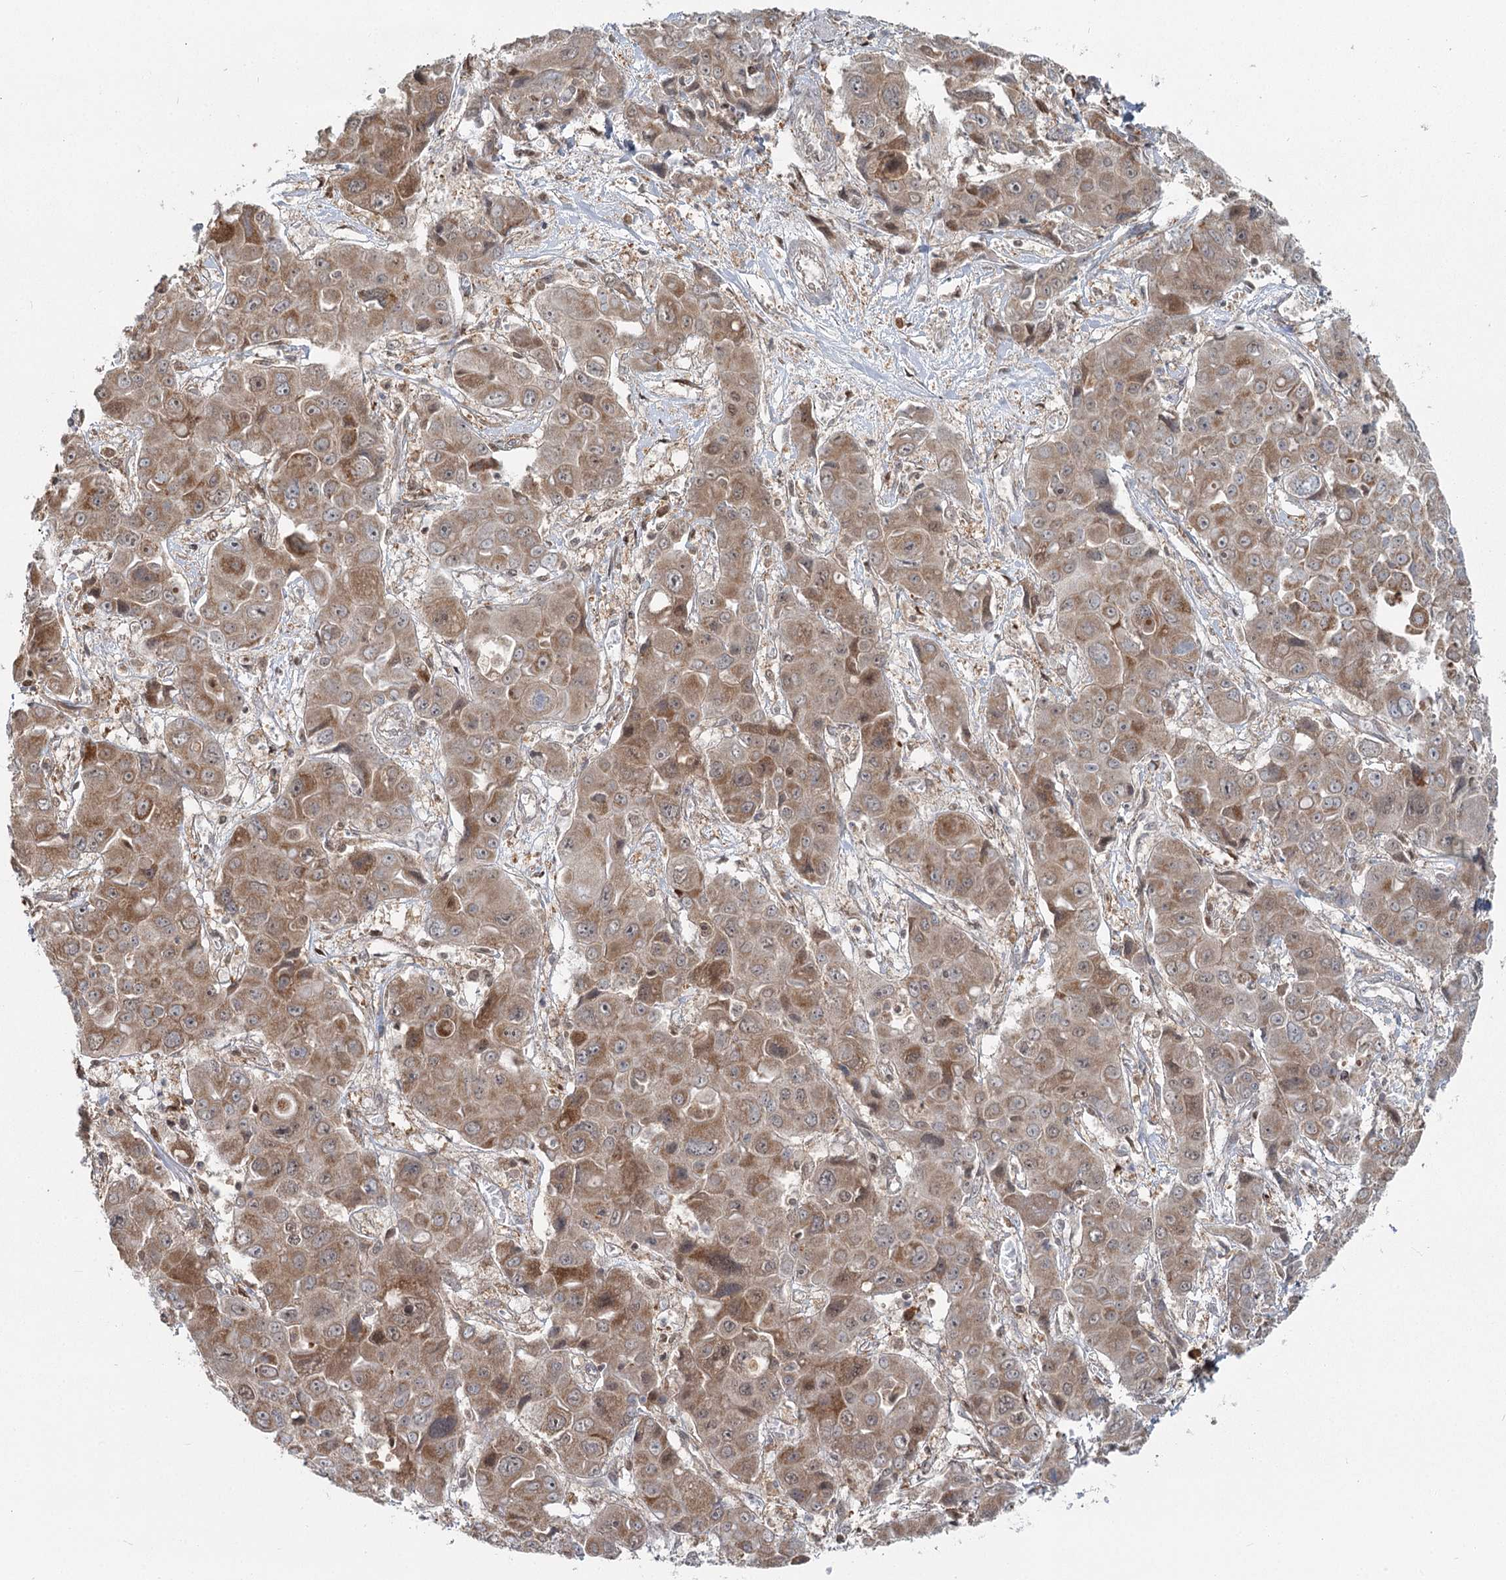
{"staining": {"intensity": "moderate", "quantity": ">75%", "location": "cytoplasmic/membranous"}, "tissue": "liver cancer", "cell_type": "Tumor cells", "image_type": "cancer", "snomed": [{"axis": "morphology", "description": "Cholangiocarcinoma"}, {"axis": "topography", "description": "Liver"}], "caption": "Human cholangiocarcinoma (liver) stained for a protein (brown) reveals moderate cytoplasmic/membranous positive expression in about >75% of tumor cells.", "gene": "THNSL1", "patient": {"sex": "male", "age": 67}}